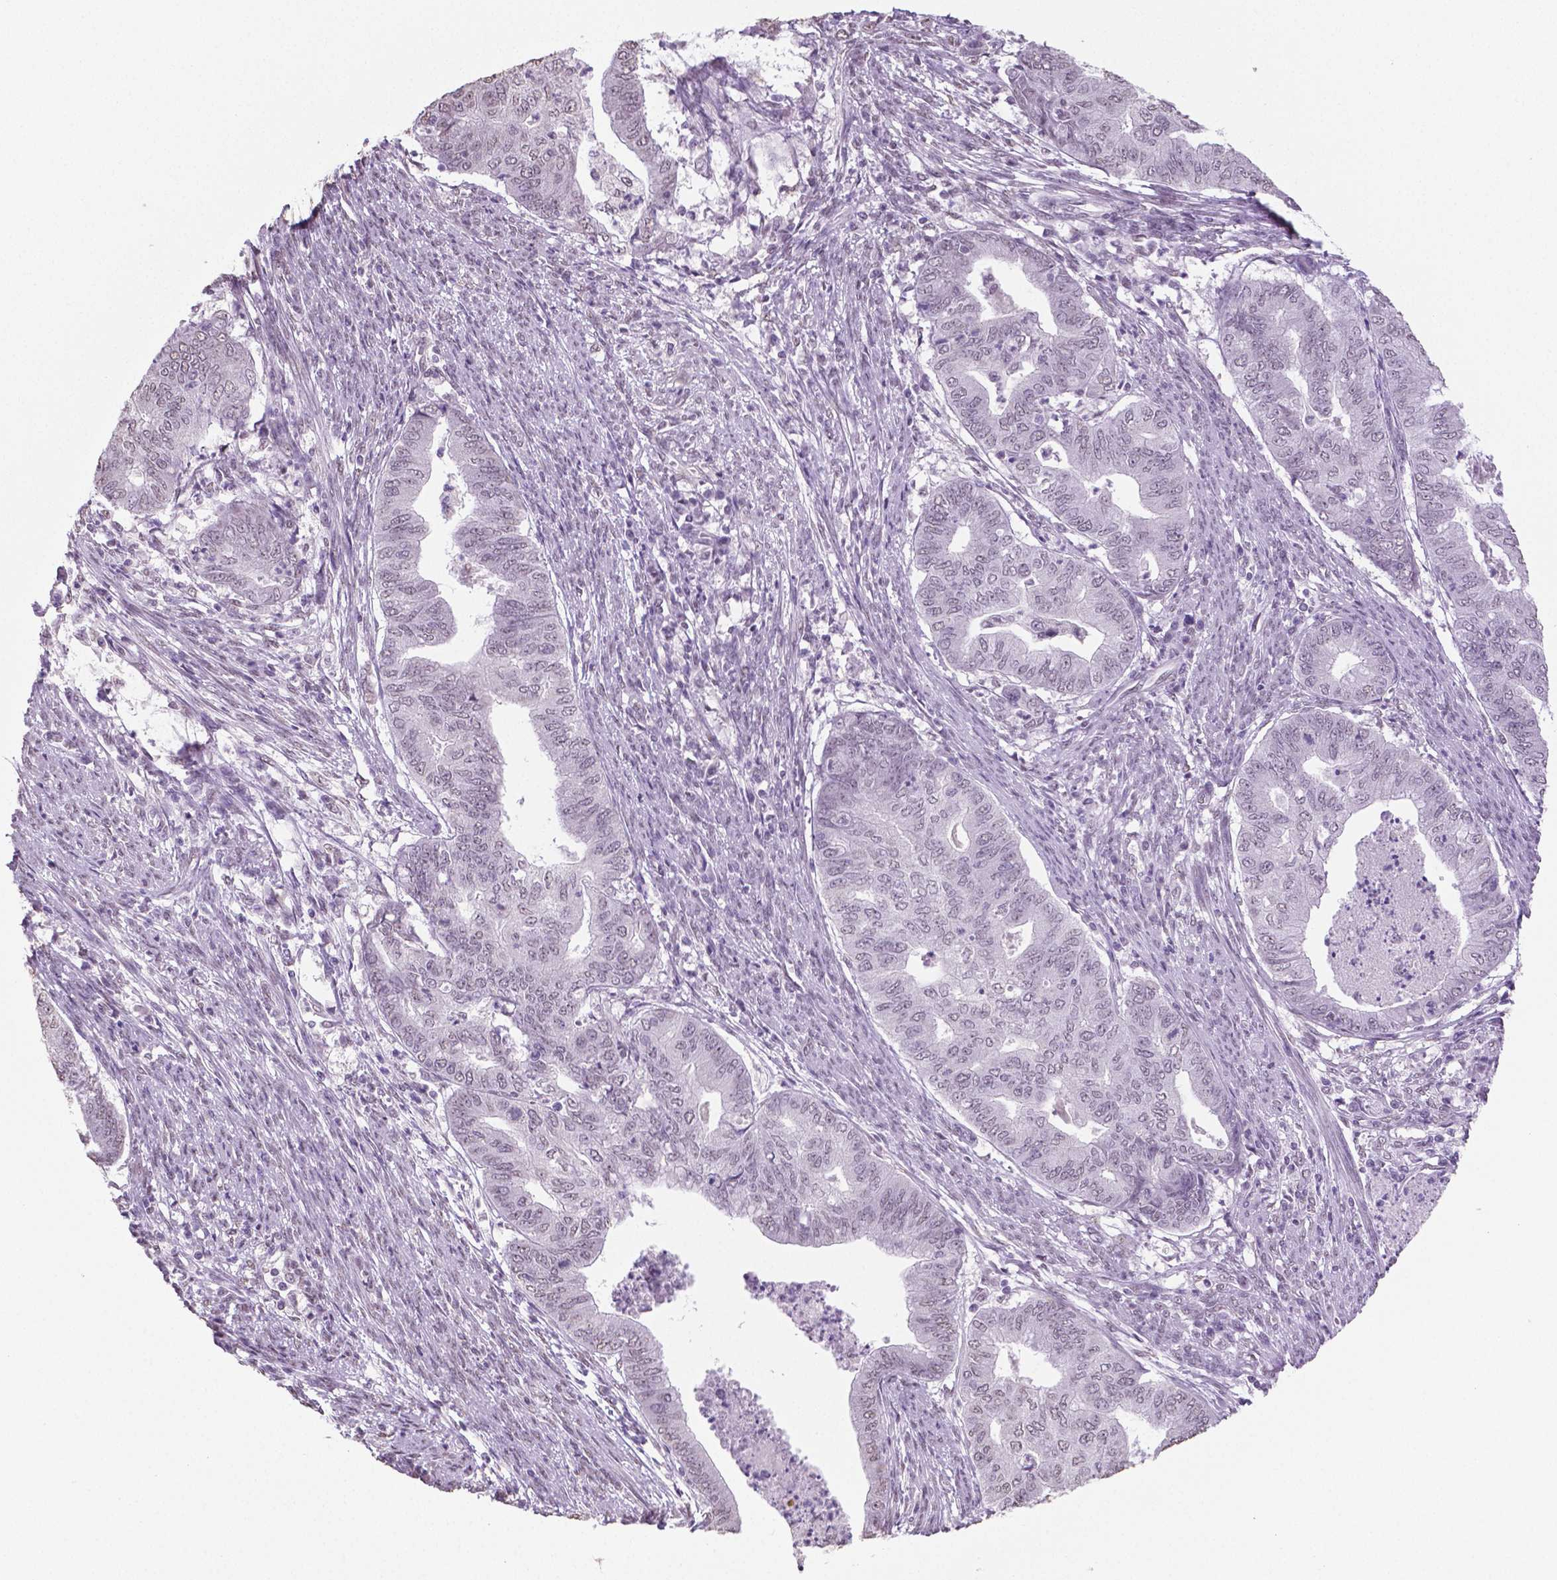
{"staining": {"intensity": "negative", "quantity": "none", "location": "none"}, "tissue": "endometrial cancer", "cell_type": "Tumor cells", "image_type": "cancer", "snomed": [{"axis": "morphology", "description": "Adenocarcinoma, NOS"}, {"axis": "topography", "description": "Endometrium"}], "caption": "Adenocarcinoma (endometrial) stained for a protein using immunohistochemistry exhibits no expression tumor cells.", "gene": "IGF2BP1", "patient": {"sex": "female", "age": 79}}